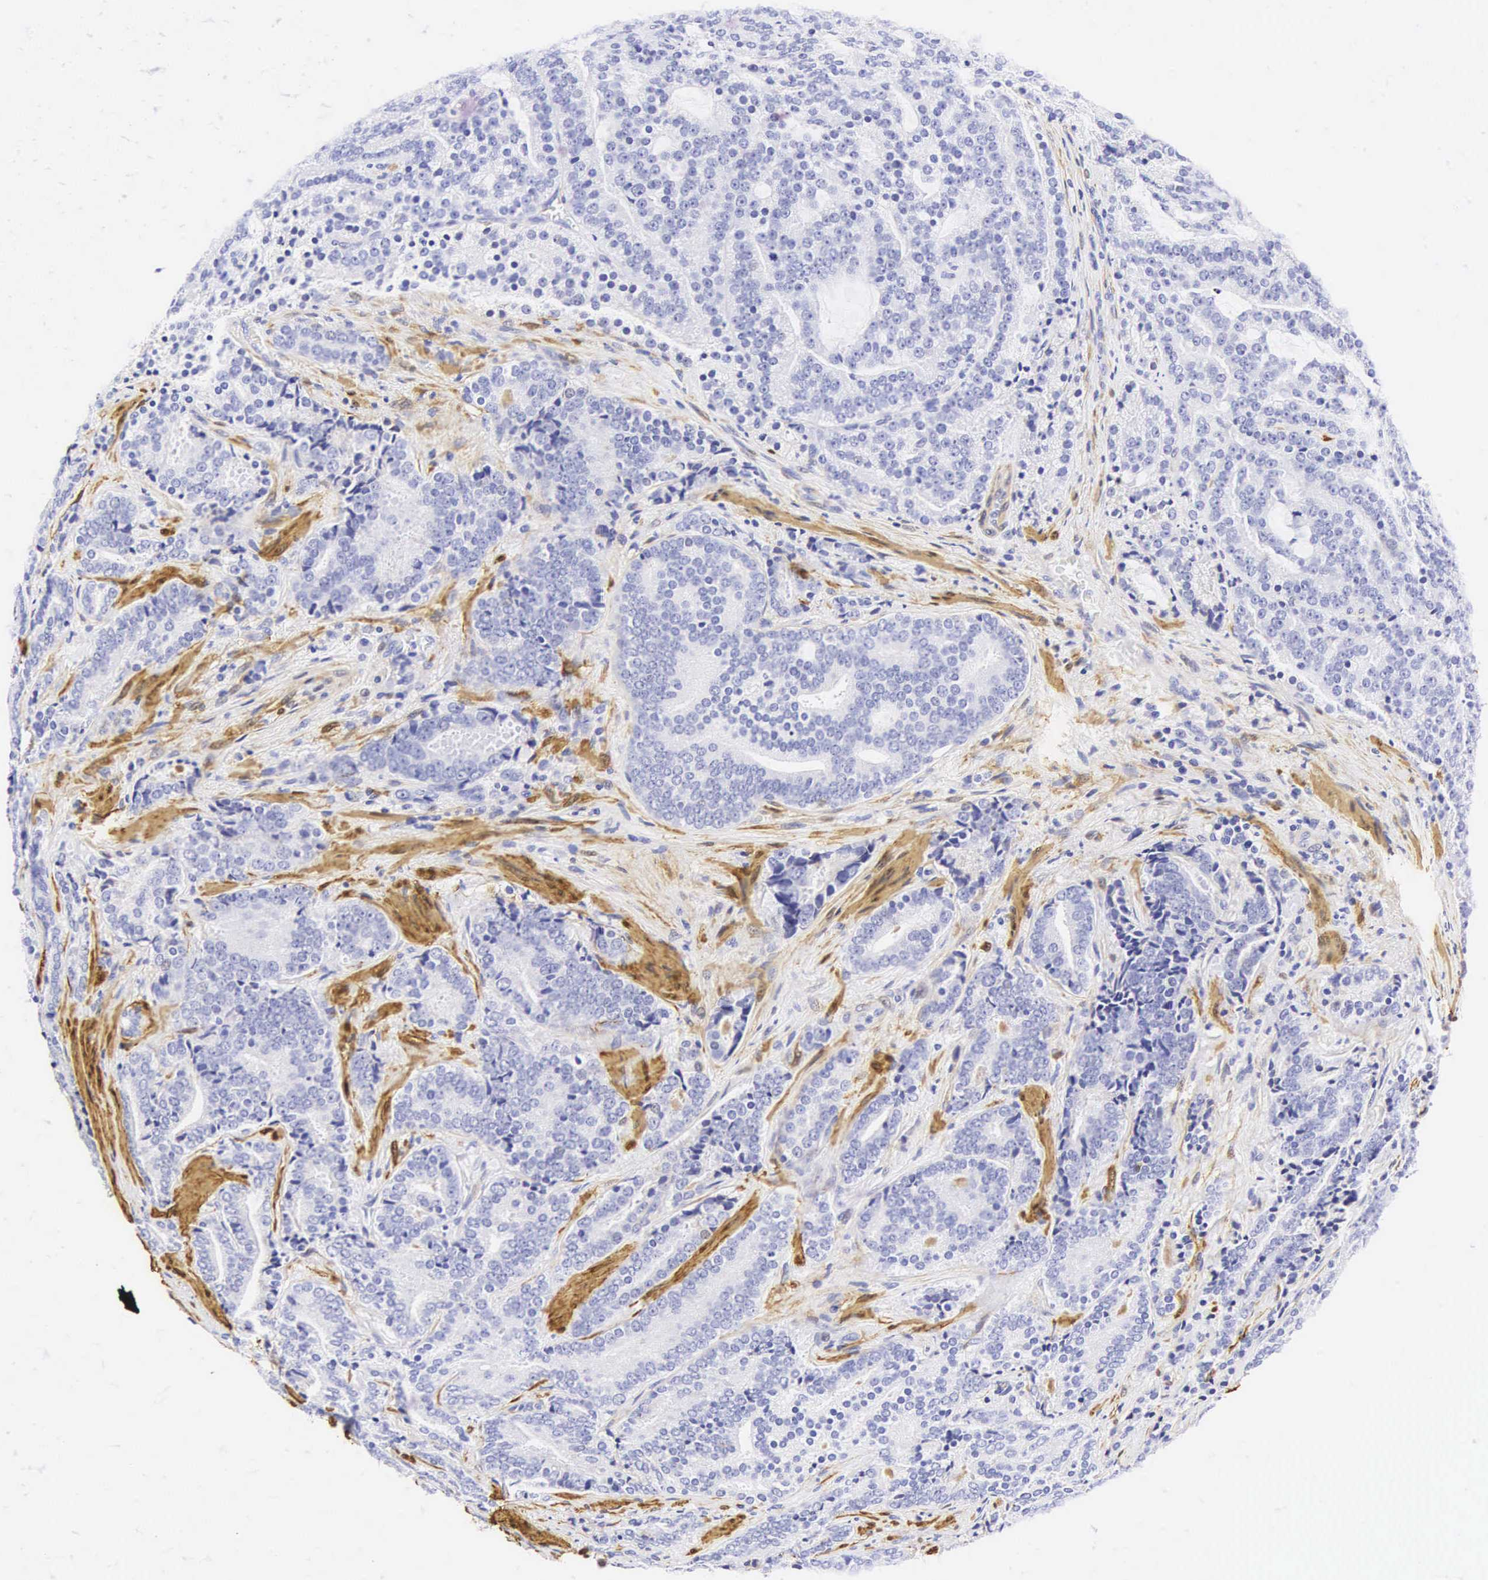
{"staining": {"intensity": "negative", "quantity": "none", "location": "none"}, "tissue": "prostate cancer", "cell_type": "Tumor cells", "image_type": "cancer", "snomed": [{"axis": "morphology", "description": "Adenocarcinoma, Medium grade"}, {"axis": "topography", "description": "Prostate"}], "caption": "This is a micrograph of IHC staining of prostate adenocarcinoma (medium-grade), which shows no expression in tumor cells.", "gene": "CNN1", "patient": {"sex": "male", "age": 65}}